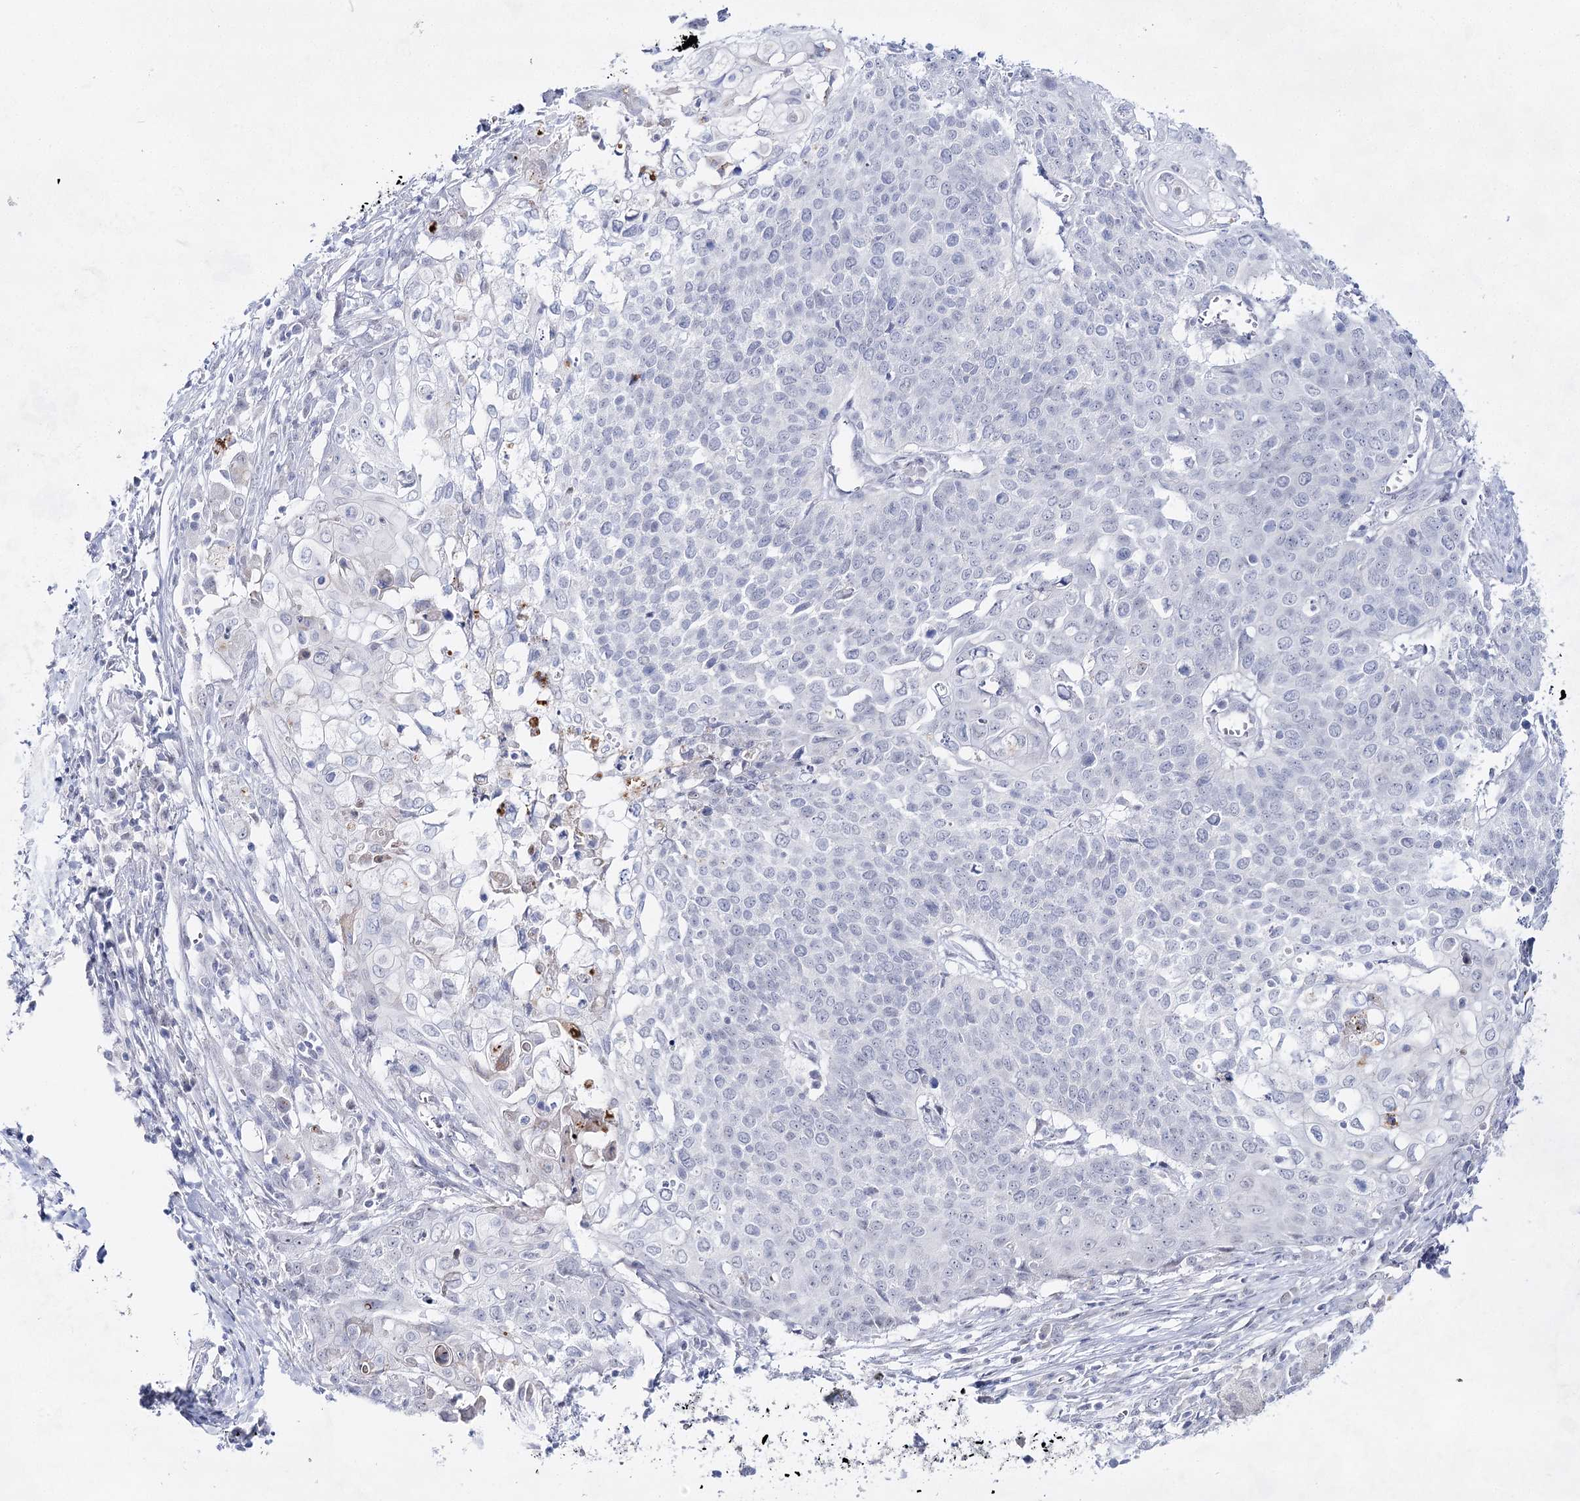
{"staining": {"intensity": "negative", "quantity": "none", "location": "none"}, "tissue": "cervical cancer", "cell_type": "Tumor cells", "image_type": "cancer", "snomed": [{"axis": "morphology", "description": "Squamous cell carcinoma, NOS"}, {"axis": "topography", "description": "Cervix"}], "caption": "The image displays no significant staining in tumor cells of cervical cancer.", "gene": "BPHL", "patient": {"sex": "female", "age": 39}}